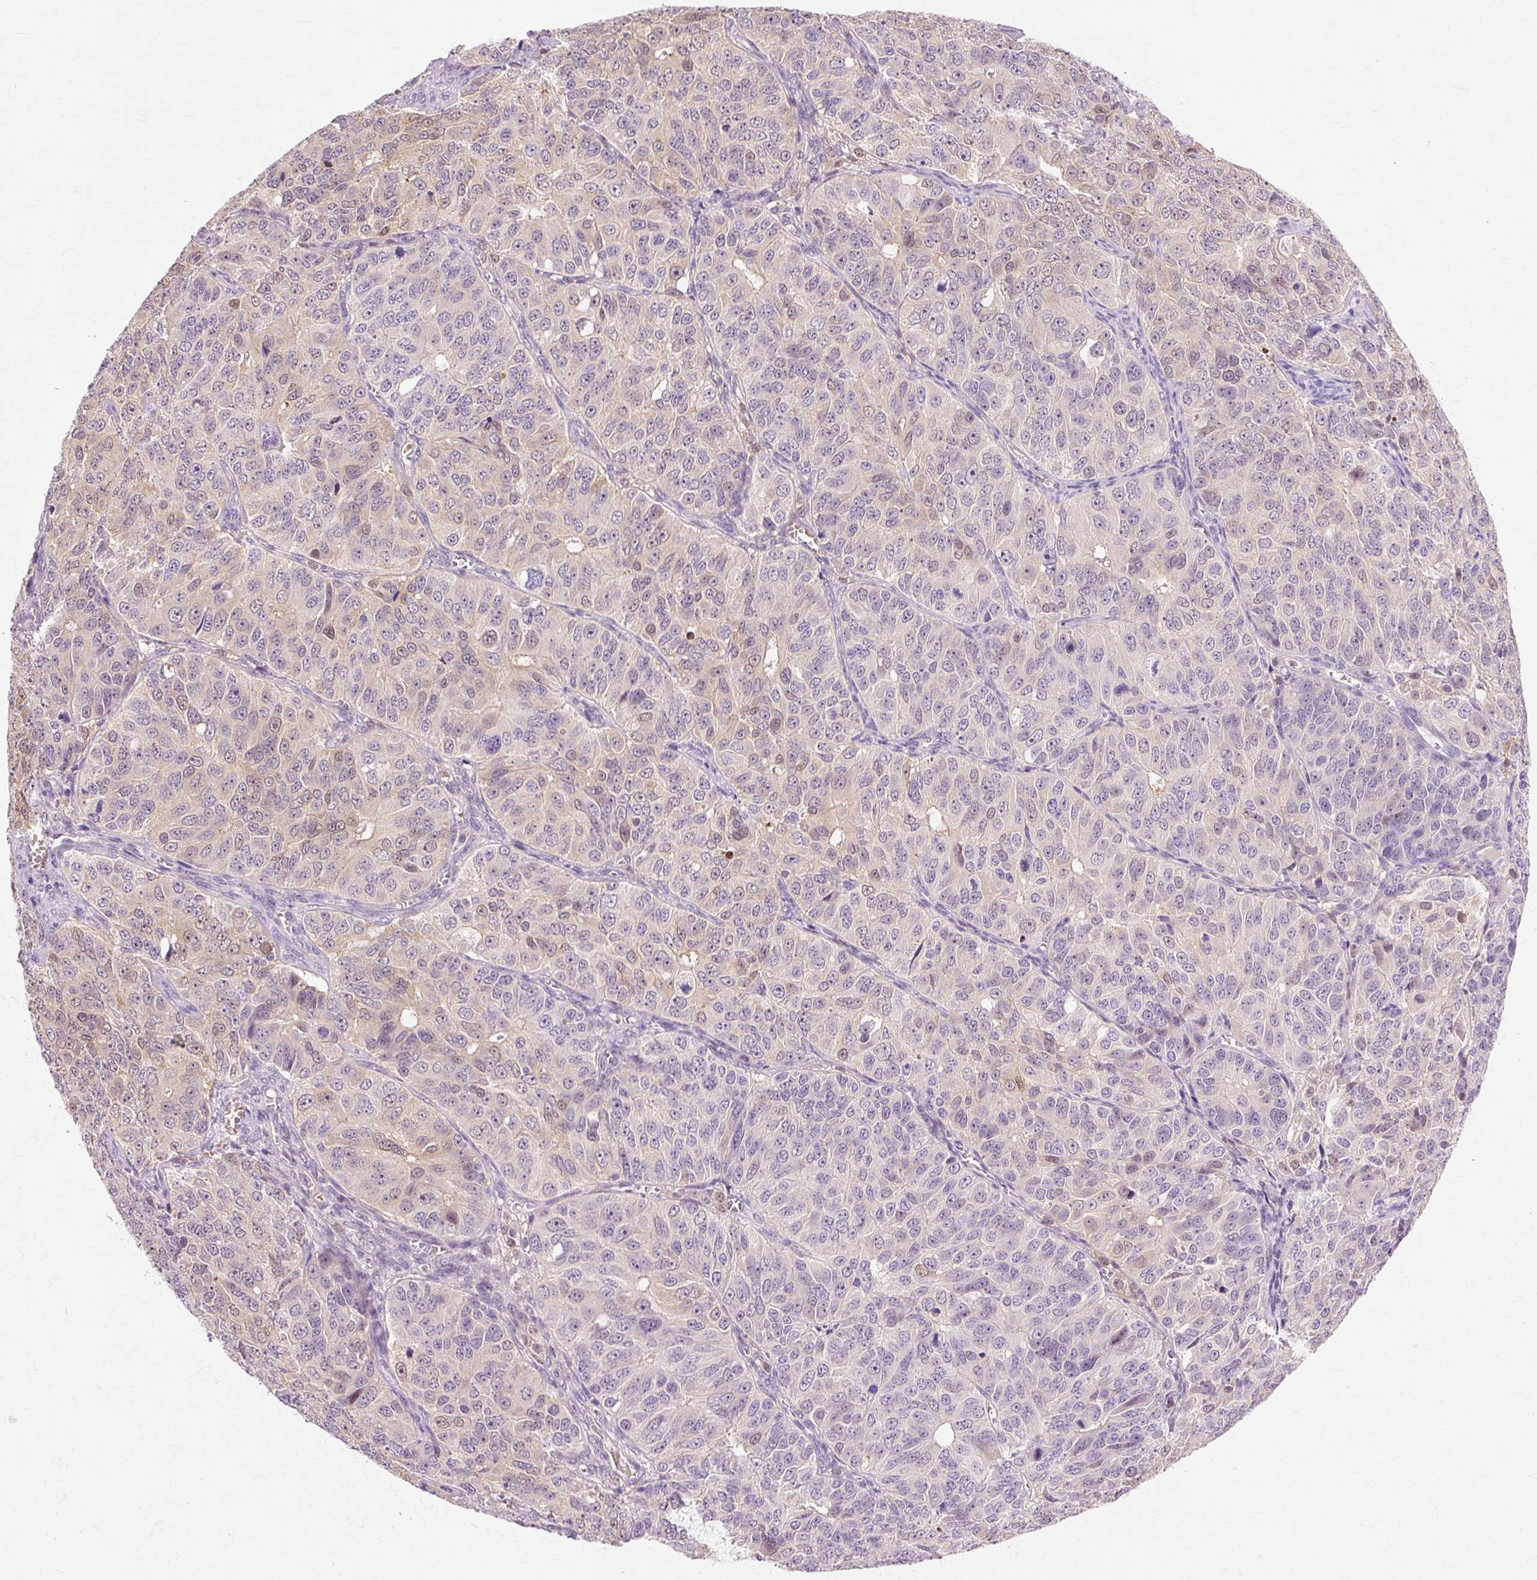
{"staining": {"intensity": "weak", "quantity": "<25%", "location": "cytoplasmic/membranous,nuclear"}, "tissue": "ovarian cancer", "cell_type": "Tumor cells", "image_type": "cancer", "snomed": [{"axis": "morphology", "description": "Carcinoma, endometroid"}, {"axis": "topography", "description": "Ovary"}], "caption": "Tumor cells are negative for protein expression in human ovarian endometroid carcinoma.", "gene": "VN1R2", "patient": {"sex": "female", "age": 51}}